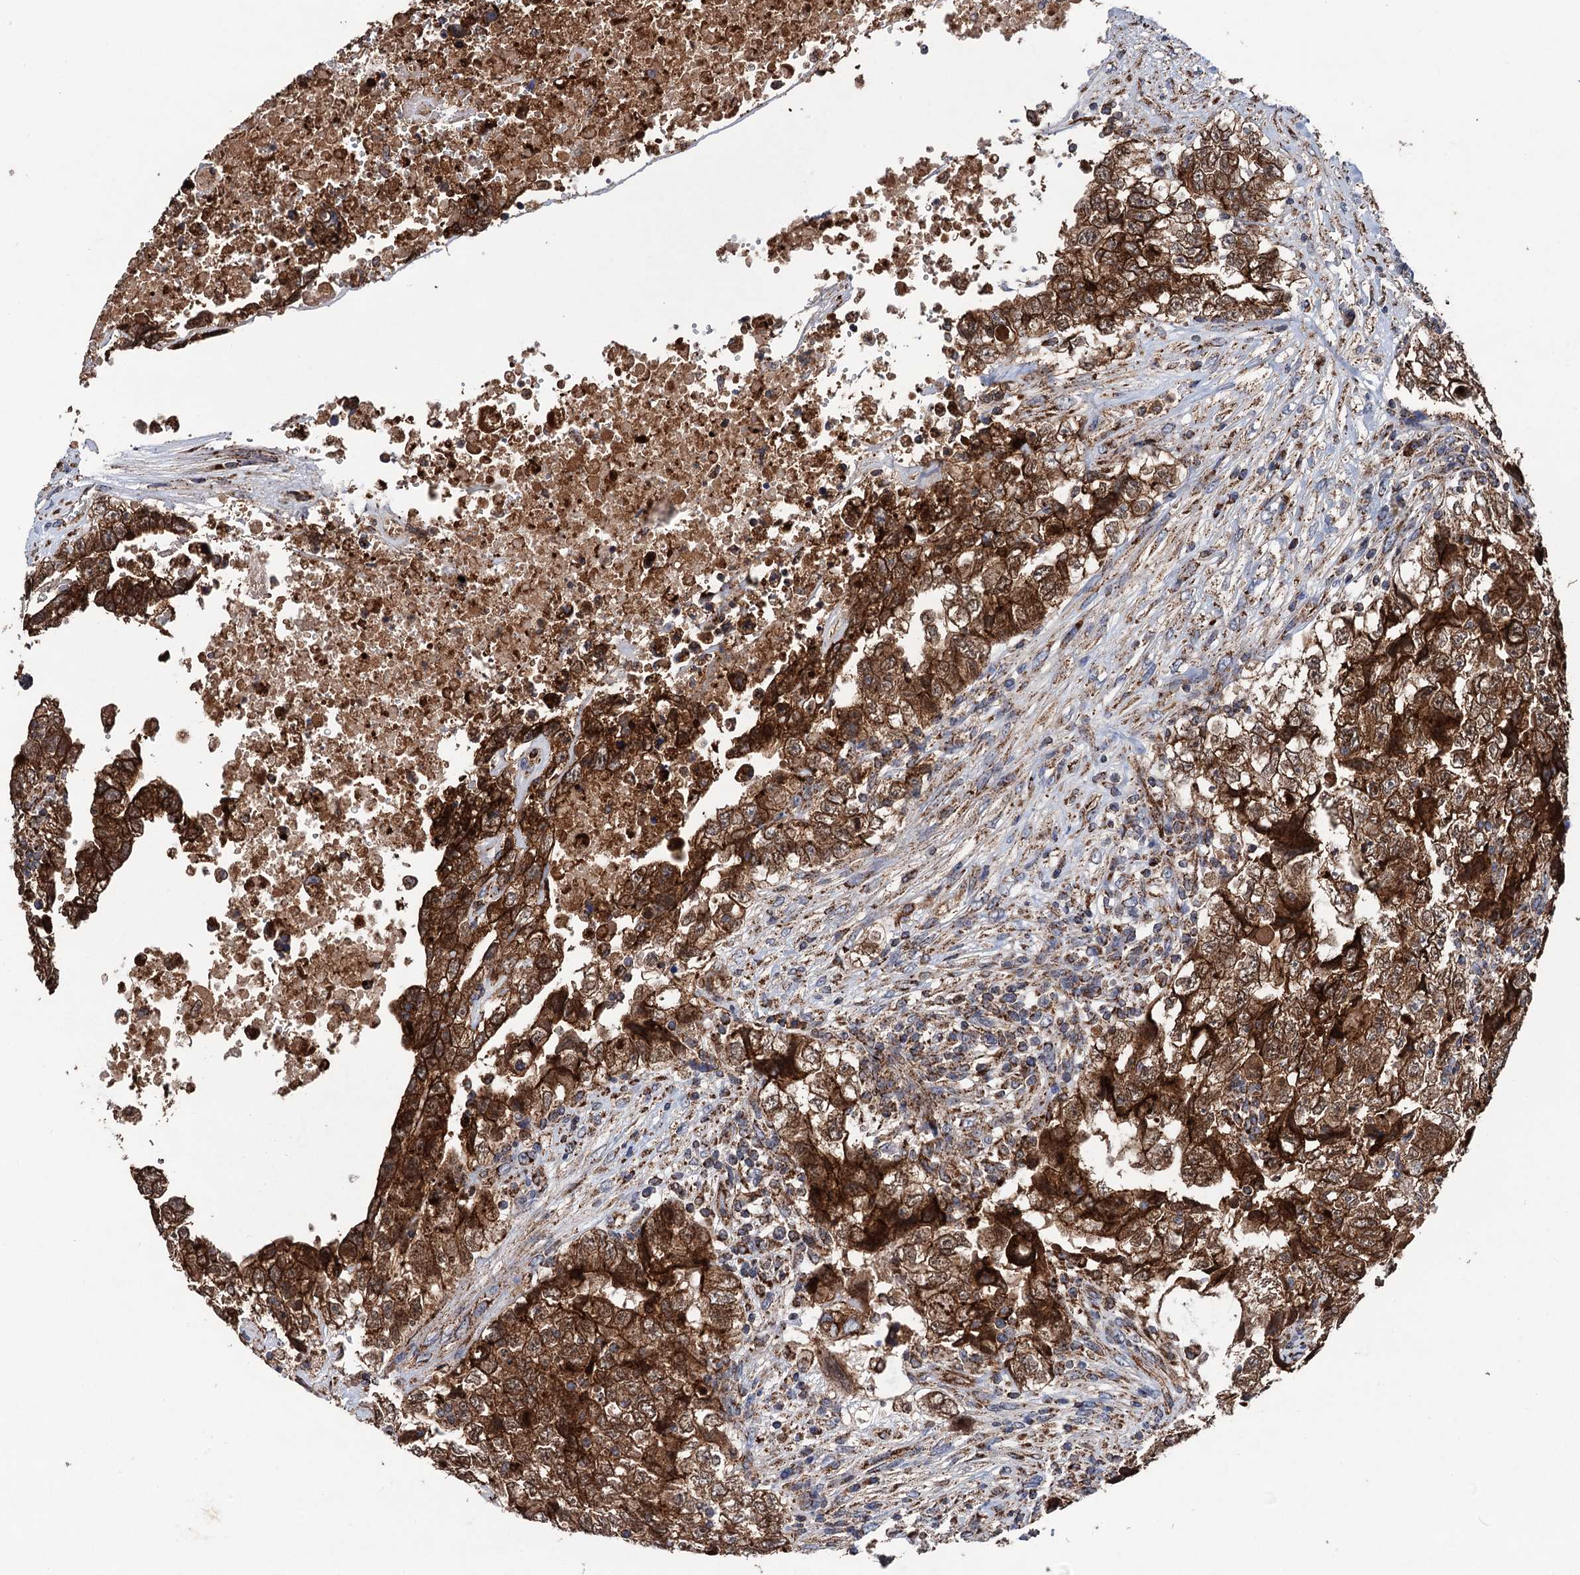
{"staining": {"intensity": "strong", "quantity": ">75%", "location": "cytoplasmic/membranous"}, "tissue": "testis cancer", "cell_type": "Tumor cells", "image_type": "cancer", "snomed": [{"axis": "morphology", "description": "Carcinoma, Embryonal, NOS"}, {"axis": "topography", "description": "Testis"}], "caption": "Immunohistochemistry micrograph of human testis cancer (embryonal carcinoma) stained for a protein (brown), which shows high levels of strong cytoplasmic/membranous positivity in about >75% of tumor cells.", "gene": "DGLUCY", "patient": {"sex": "male", "age": 37}}